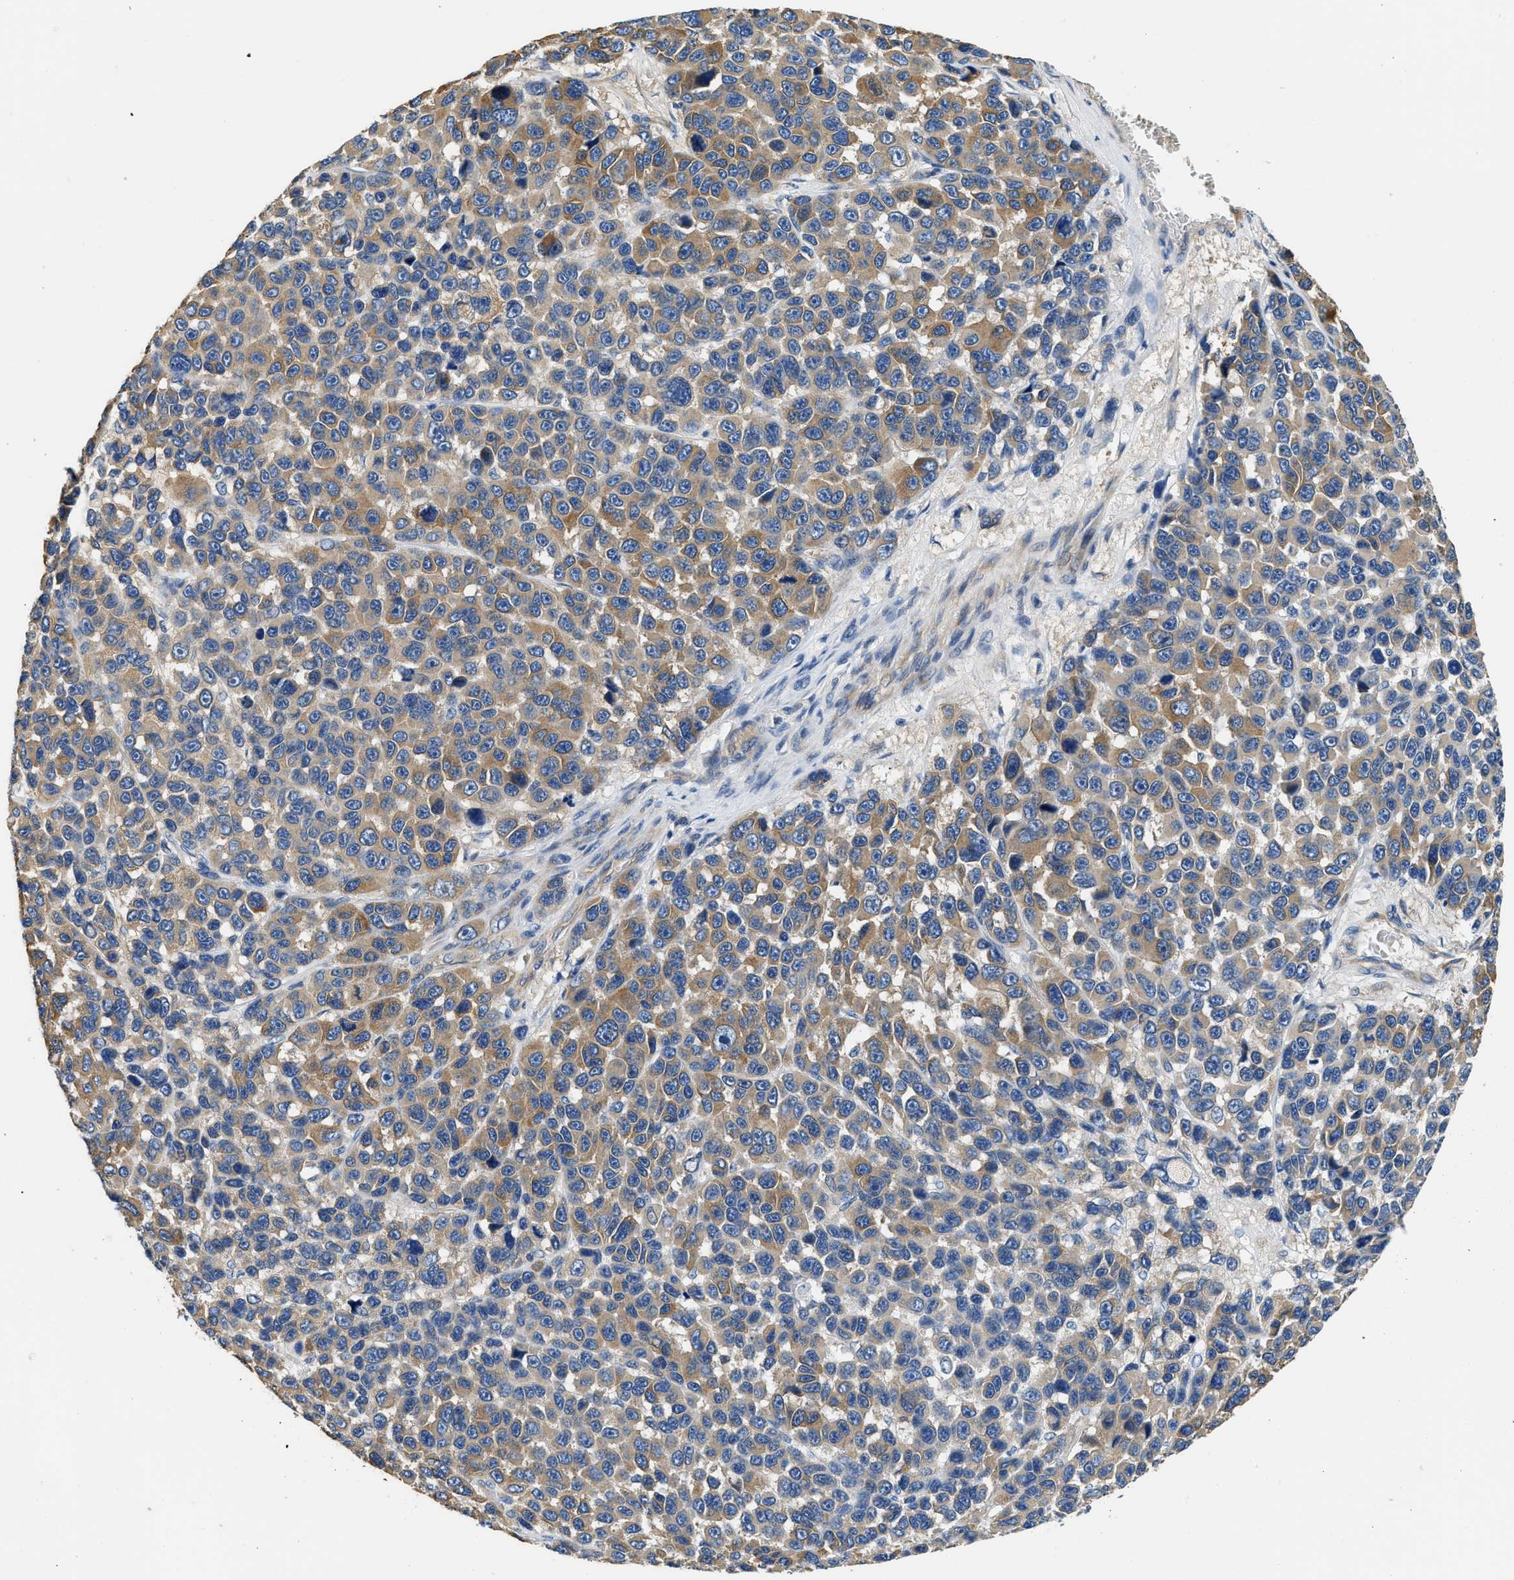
{"staining": {"intensity": "moderate", "quantity": ">75%", "location": "cytoplasmic/membranous"}, "tissue": "melanoma", "cell_type": "Tumor cells", "image_type": "cancer", "snomed": [{"axis": "morphology", "description": "Malignant melanoma, NOS"}, {"axis": "topography", "description": "Skin"}], "caption": "Immunohistochemistry photomicrograph of human melanoma stained for a protein (brown), which exhibits medium levels of moderate cytoplasmic/membranous expression in approximately >75% of tumor cells.", "gene": "CSDE1", "patient": {"sex": "male", "age": 53}}